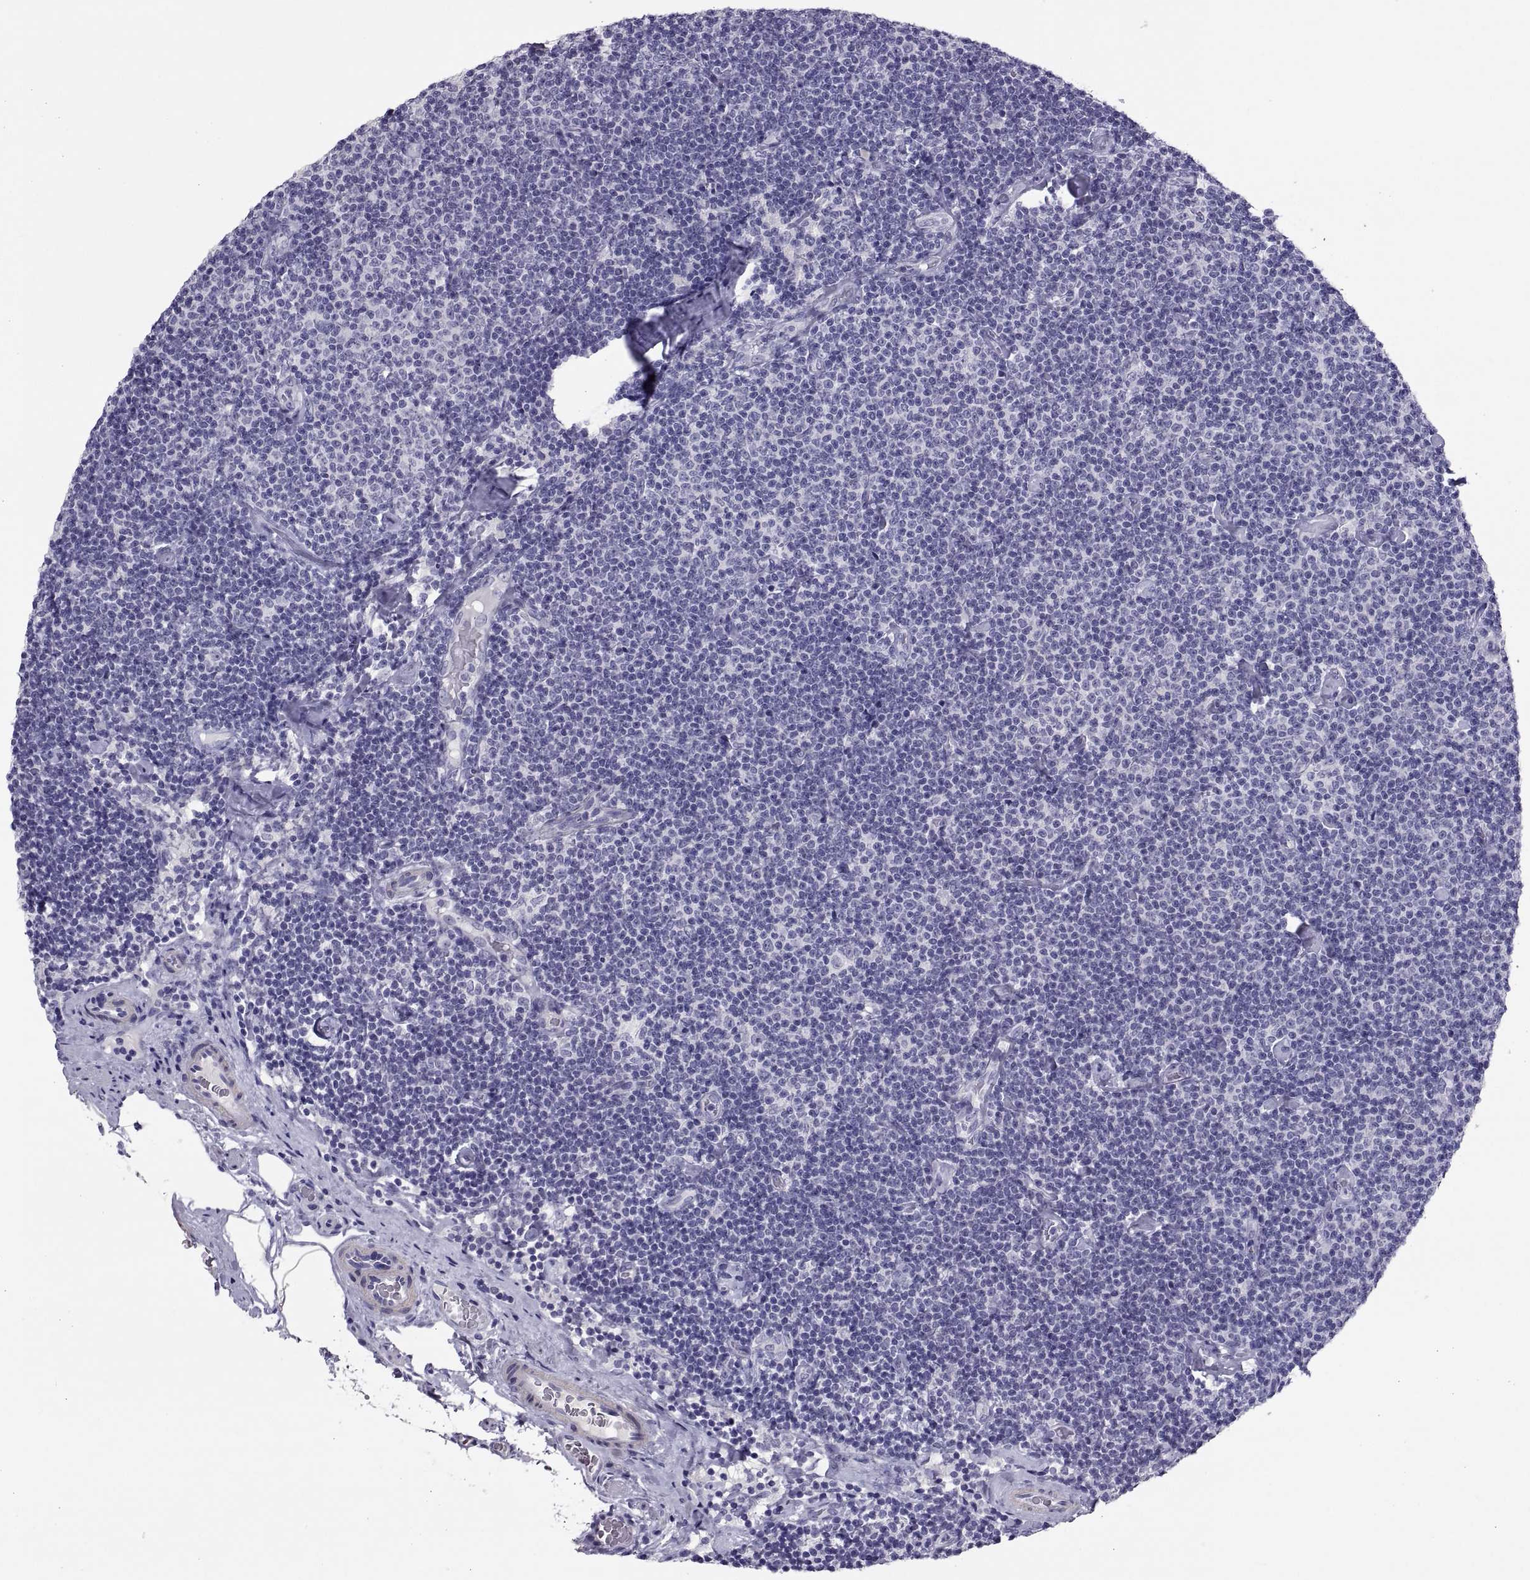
{"staining": {"intensity": "negative", "quantity": "none", "location": "none"}, "tissue": "lymphoma", "cell_type": "Tumor cells", "image_type": "cancer", "snomed": [{"axis": "morphology", "description": "Malignant lymphoma, non-Hodgkin's type, Low grade"}, {"axis": "topography", "description": "Lymph node"}], "caption": "The histopathology image demonstrates no staining of tumor cells in malignant lymphoma, non-Hodgkin's type (low-grade).", "gene": "IGSF1", "patient": {"sex": "male", "age": 81}}